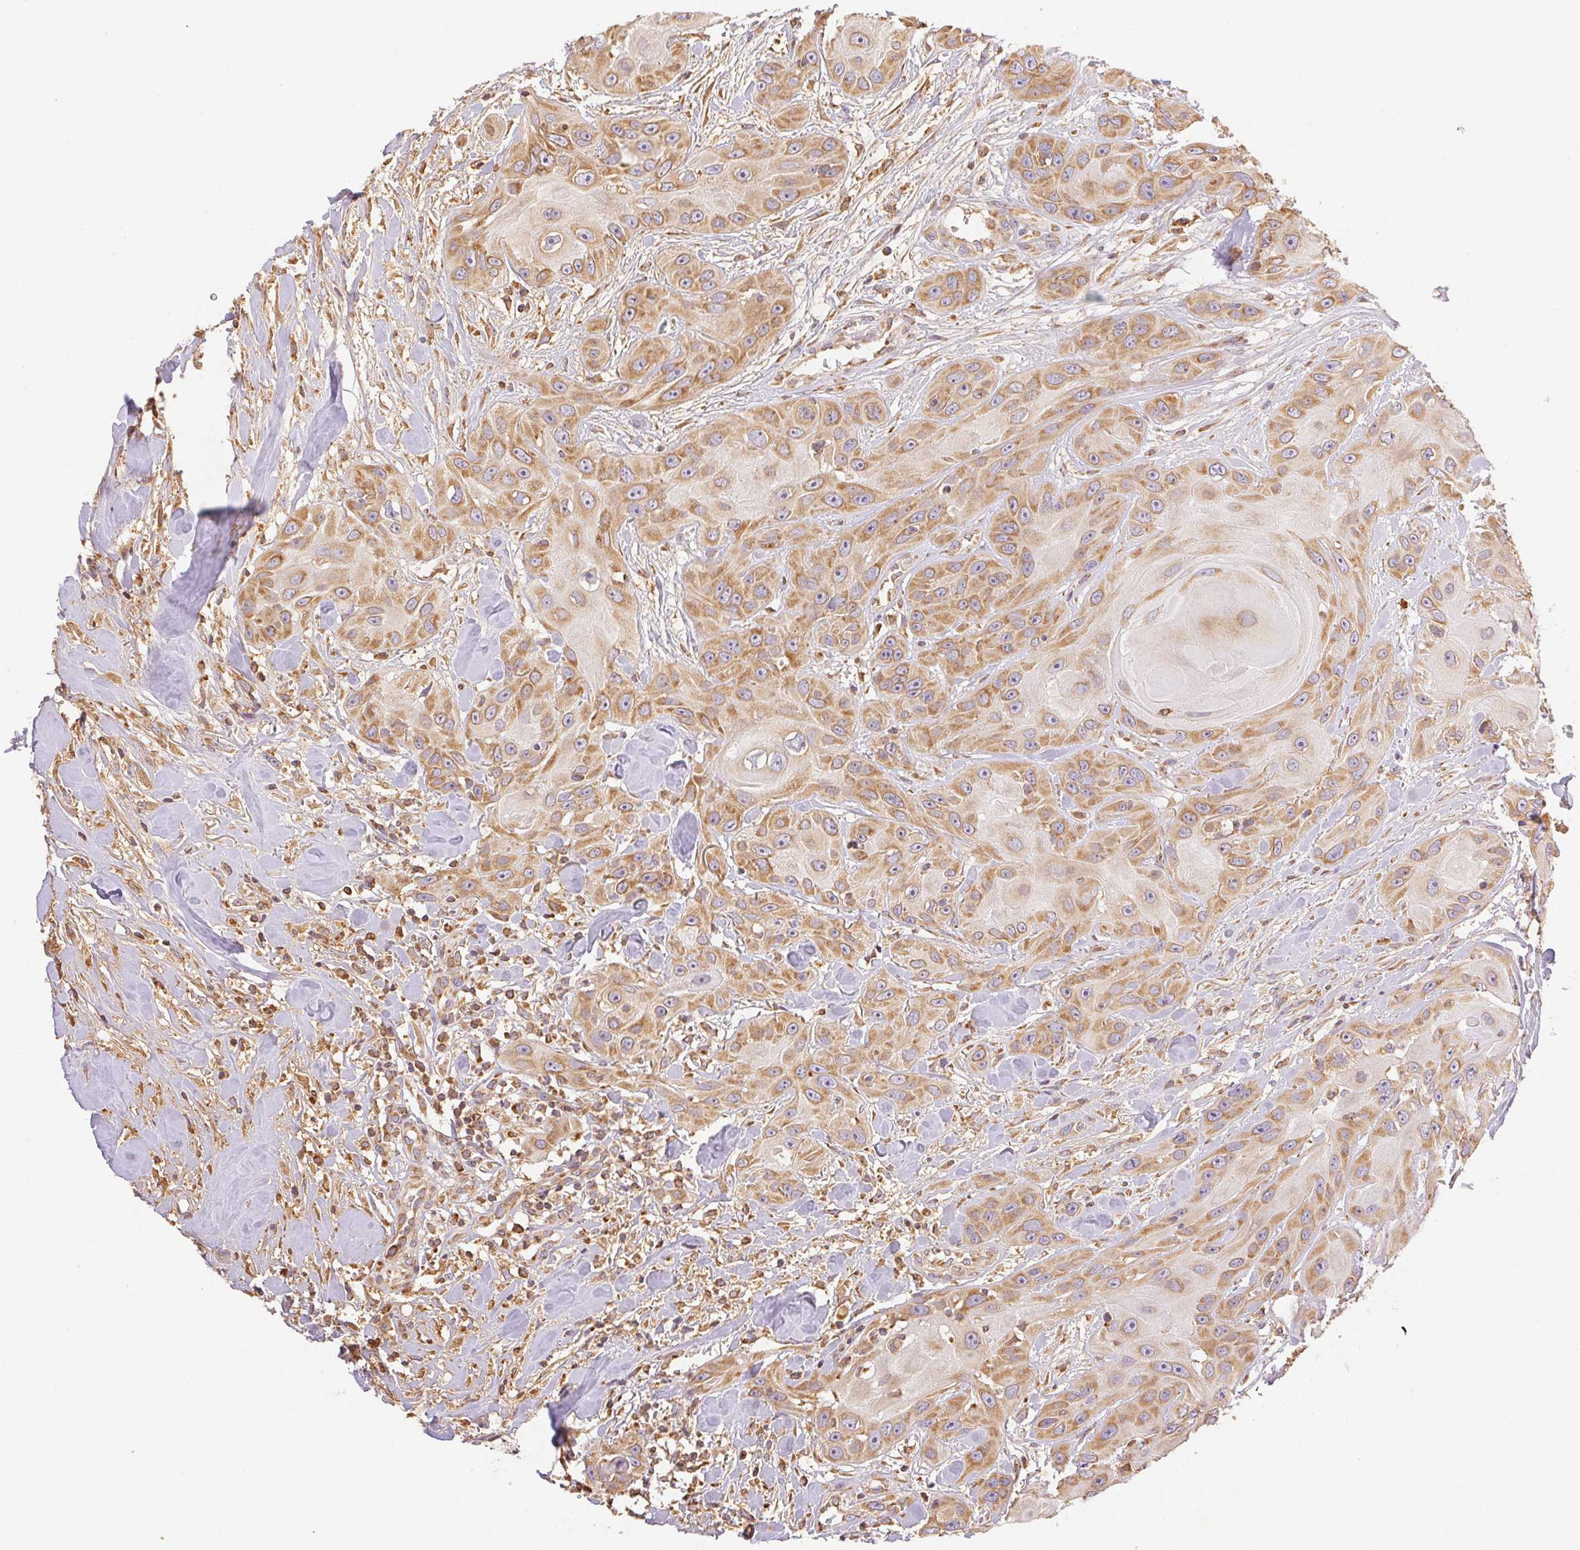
{"staining": {"intensity": "moderate", "quantity": ">75%", "location": "cytoplasmic/membranous"}, "tissue": "head and neck cancer", "cell_type": "Tumor cells", "image_type": "cancer", "snomed": [{"axis": "morphology", "description": "Squamous cell carcinoma, NOS"}, {"axis": "topography", "description": "Oral tissue"}, {"axis": "topography", "description": "Head-Neck"}], "caption": "Protein analysis of head and neck cancer tissue displays moderate cytoplasmic/membranous positivity in about >75% of tumor cells.", "gene": "ENTREP1", "patient": {"sex": "male", "age": 77}}